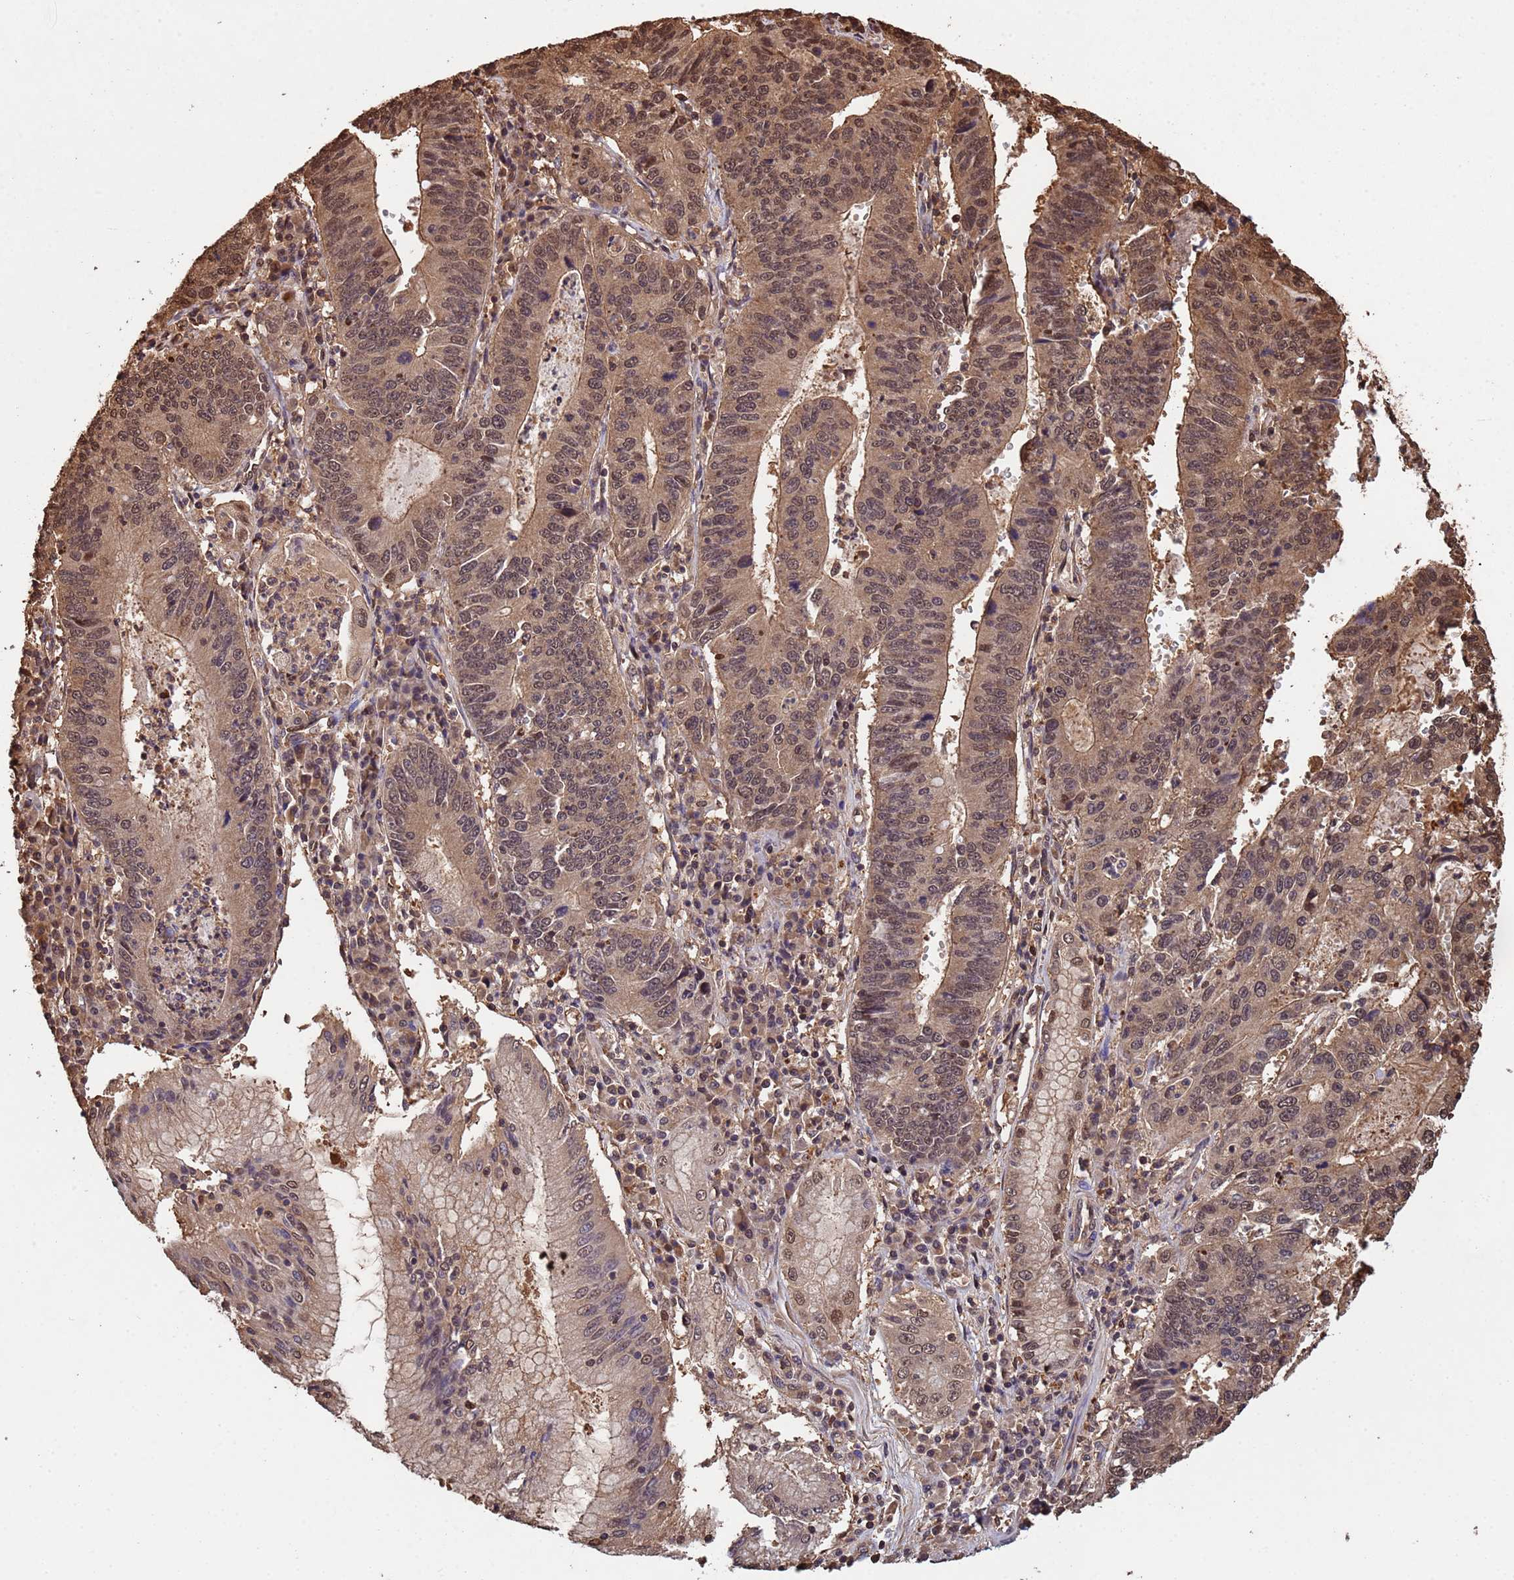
{"staining": {"intensity": "moderate", "quantity": "25%-75%", "location": "cytoplasmic/membranous,nuclear"}, "tissue": "stomach cancer", "cell_type": "Tumor cells", "image_type": "cancer", "snomed": [{"axis": "morphology", "description": "Adenocarcinoma, NOS"}, {"axis": "topography", "description": "Stomach"}], "caption": "About 25%-75% of tumor cells in stomach adenocarcinoma reveal moderate cytoplasmic/membranous and nuclear protein expression as visualized by brown immunohistochemical staining.", "gene": "SUMO4", "patient": {"sex": "male", "age": 59}}